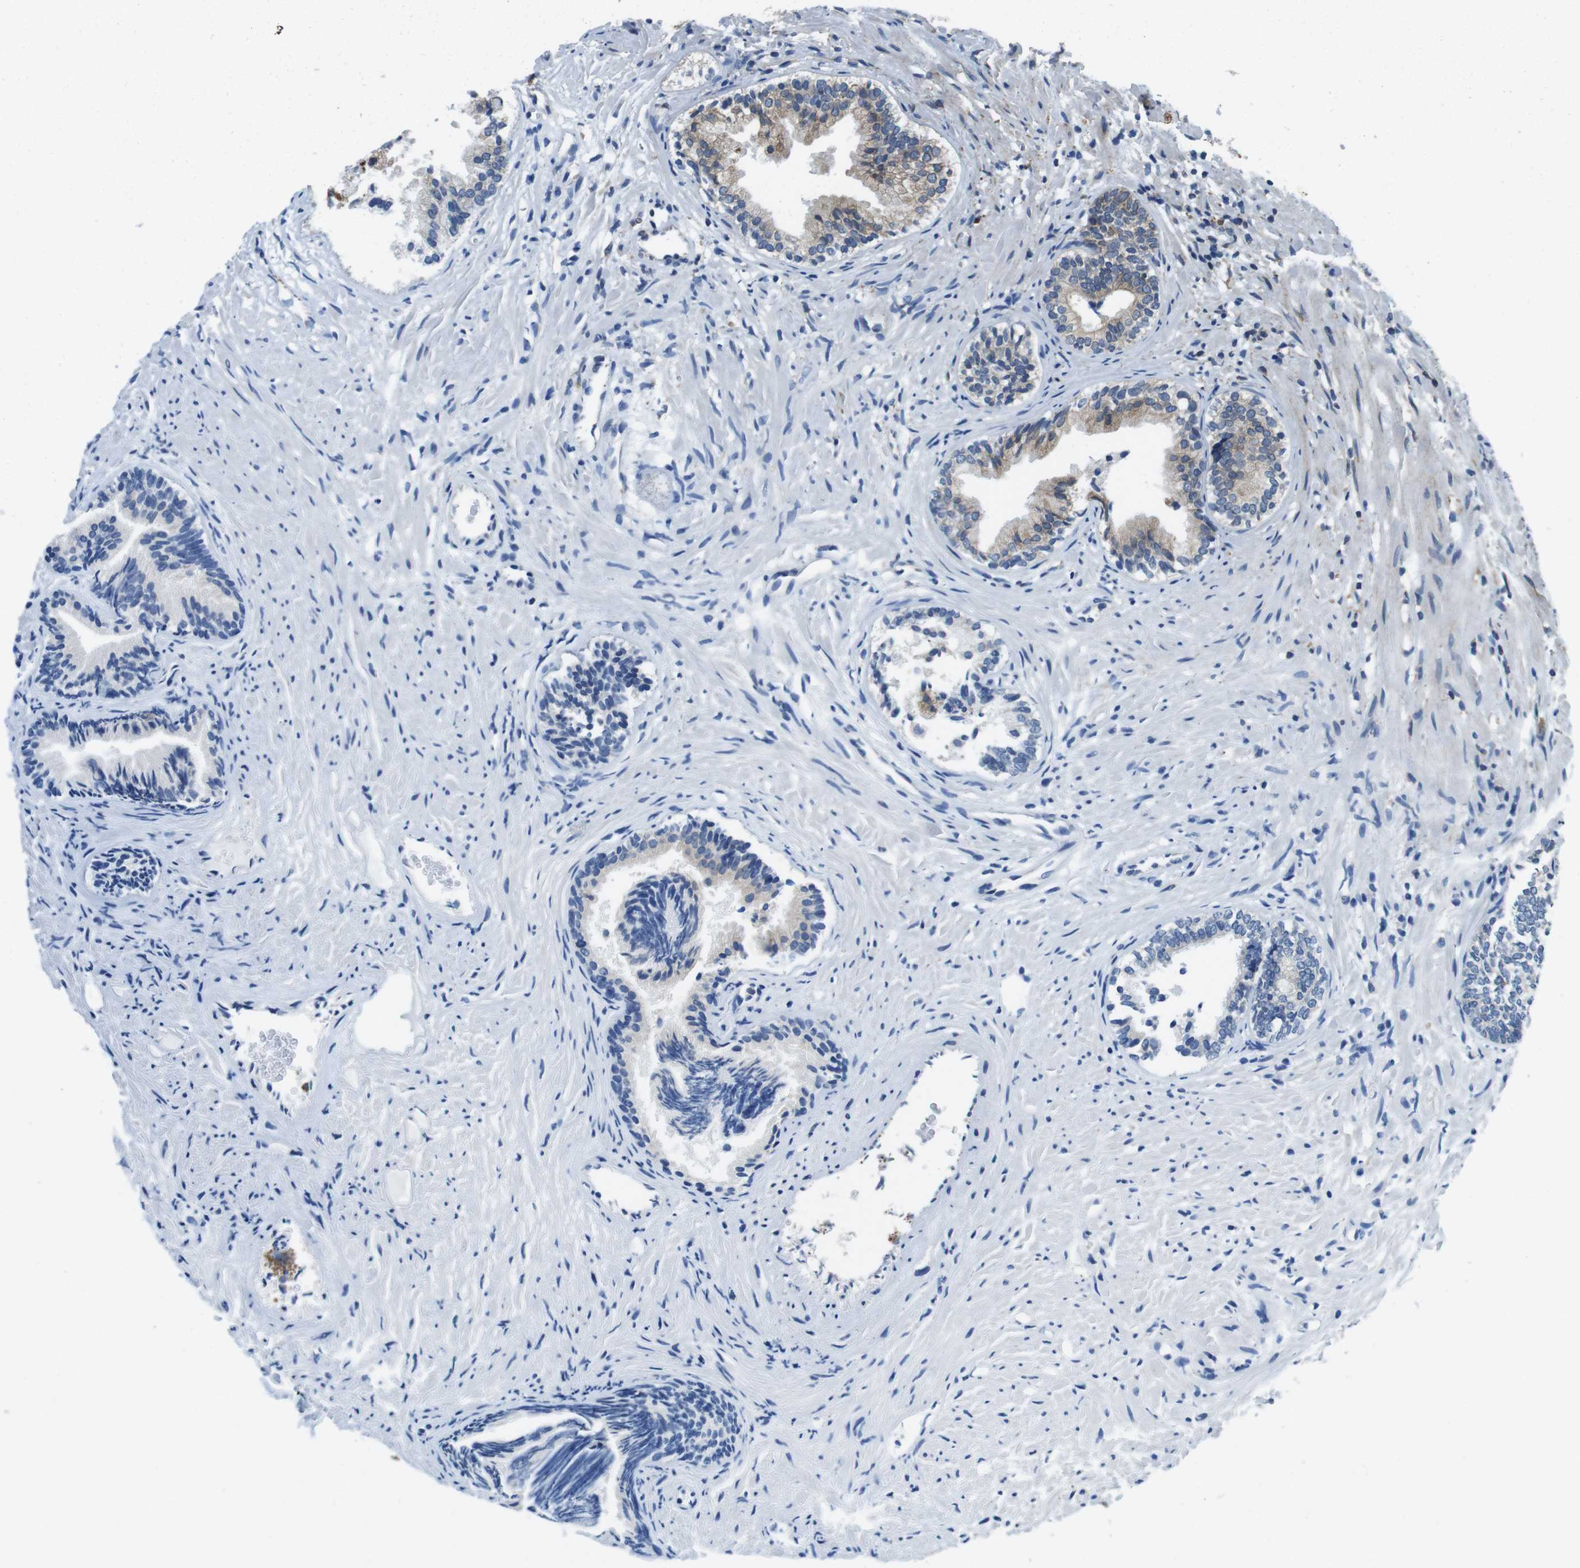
{"staining": {"intensity": "moderate", "quantity": "25%-75%", "location": "cytoplasmic/membranous"}, "tissue": "prostate", "cell_type": "Glandular cells", "image_type": "normal", "snomed": [{"axis": "morphology", "description": "Normal tissue, NOS"}, {"axis": "topography", "description": "Prostate"}], "caption": "Immunohistochemical staining of benign human prostate exhibits moderate cytoplasmic/membranous protein staining in approximately 25%-75% of glandular cells.", "gene": "UGGT1", "patient": {"sex": "male", "age": 76}}